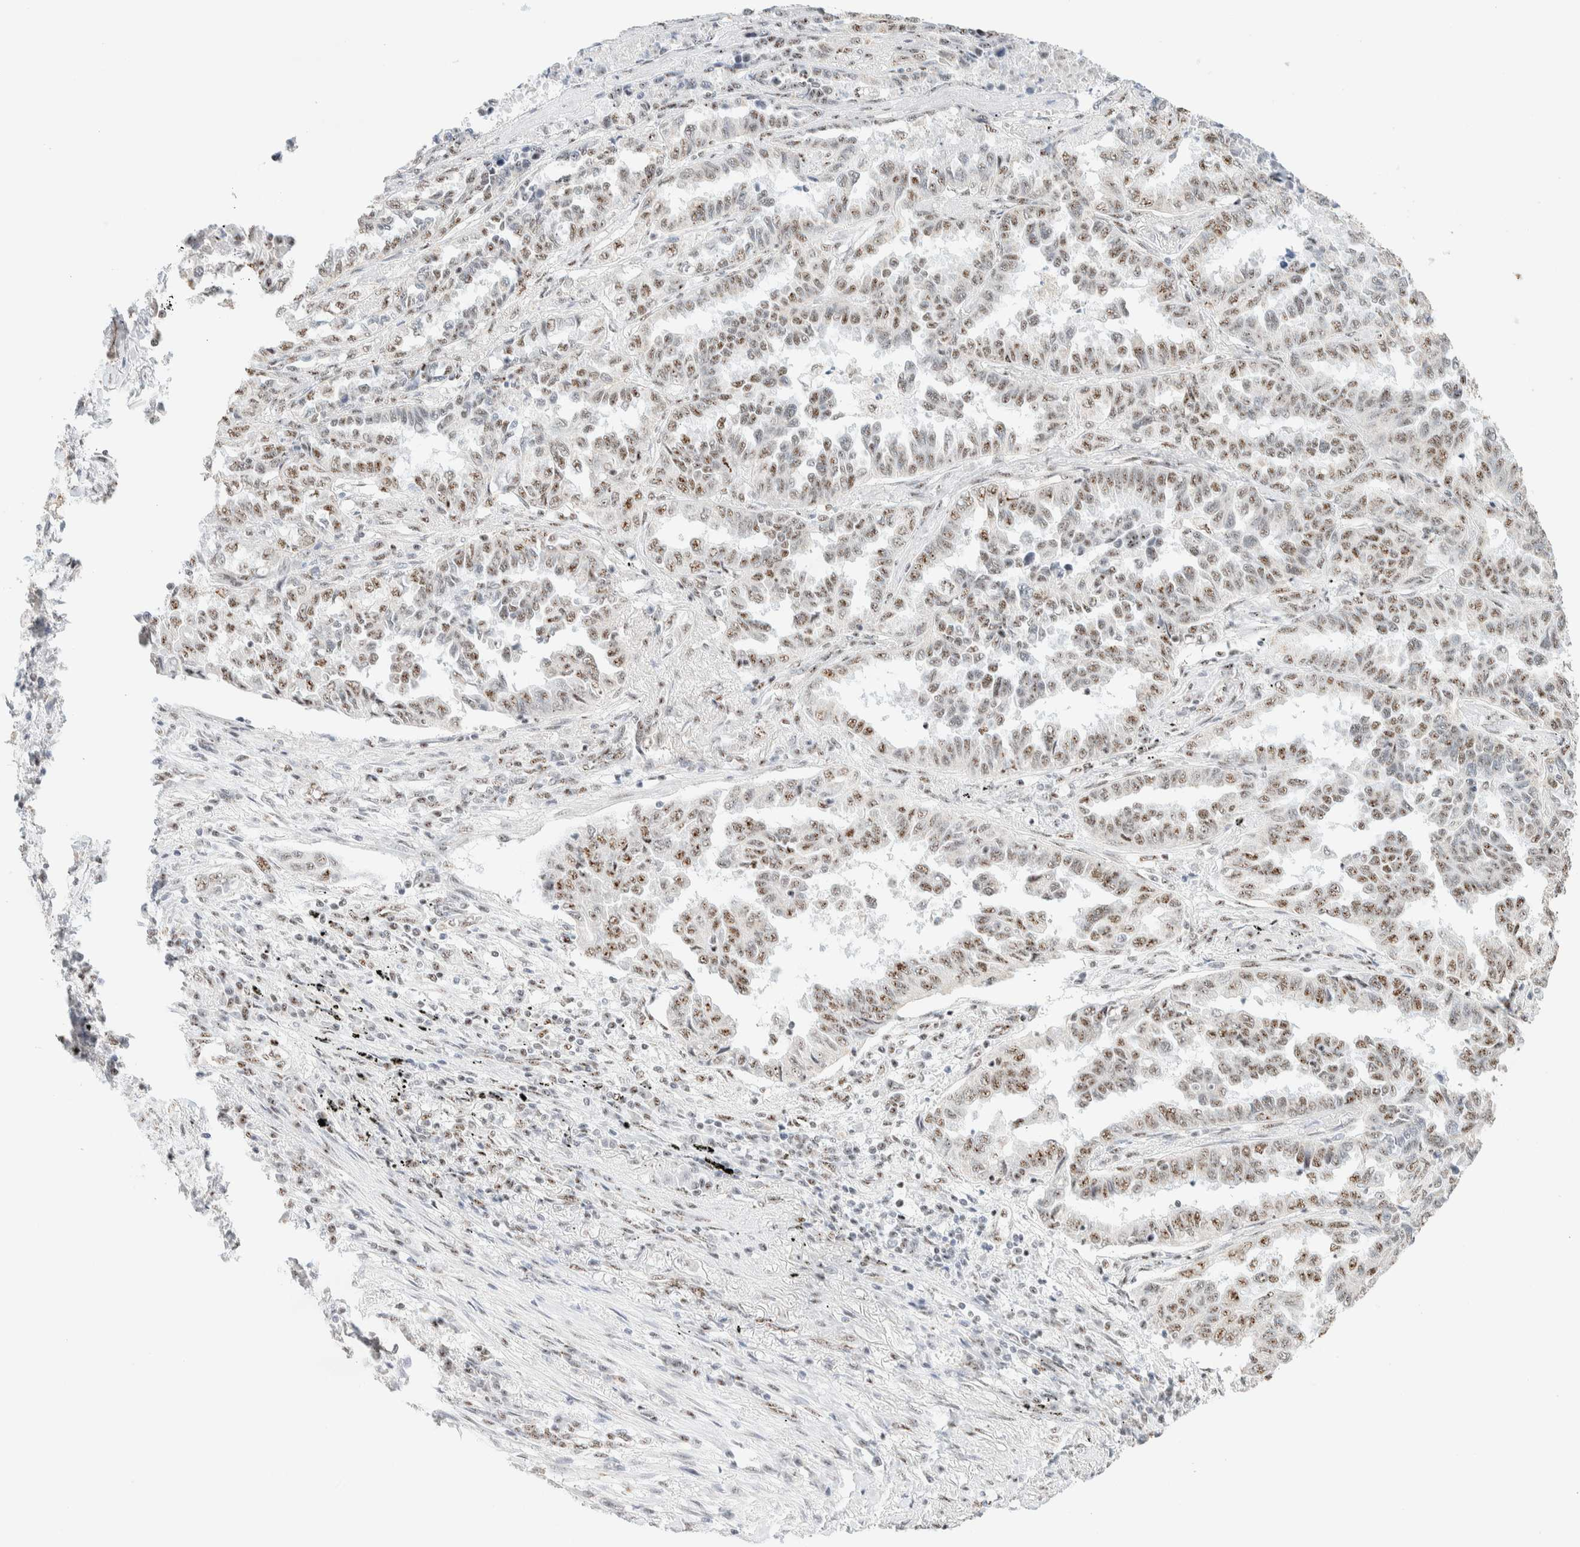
{"staining": {"intensity": "moderate", "quantity": "25%-75%", "location": "nuclear"}, "tissue": "lung cancer", "cell_type": "Tumor cells", "image_type": "cancer", "snomed": [{"axis": "morphology", "description": "Adenocarcinoma, NOS"}, {"axis": "topography", "description": "Lung"}], "caption": "A high-resolution micrograph shows immunohistochemistry (IHC) staining of lung adenocarcinoma, which exhibits moderate nuclear expression in approximately 25%-75% of tumor cells. (DAB (3,3'-diaminobenzidine) = brown stain, brightfield microscopy at high magnification).", "gene": "SON", "patient": {"sex": "female", "age": 51}}